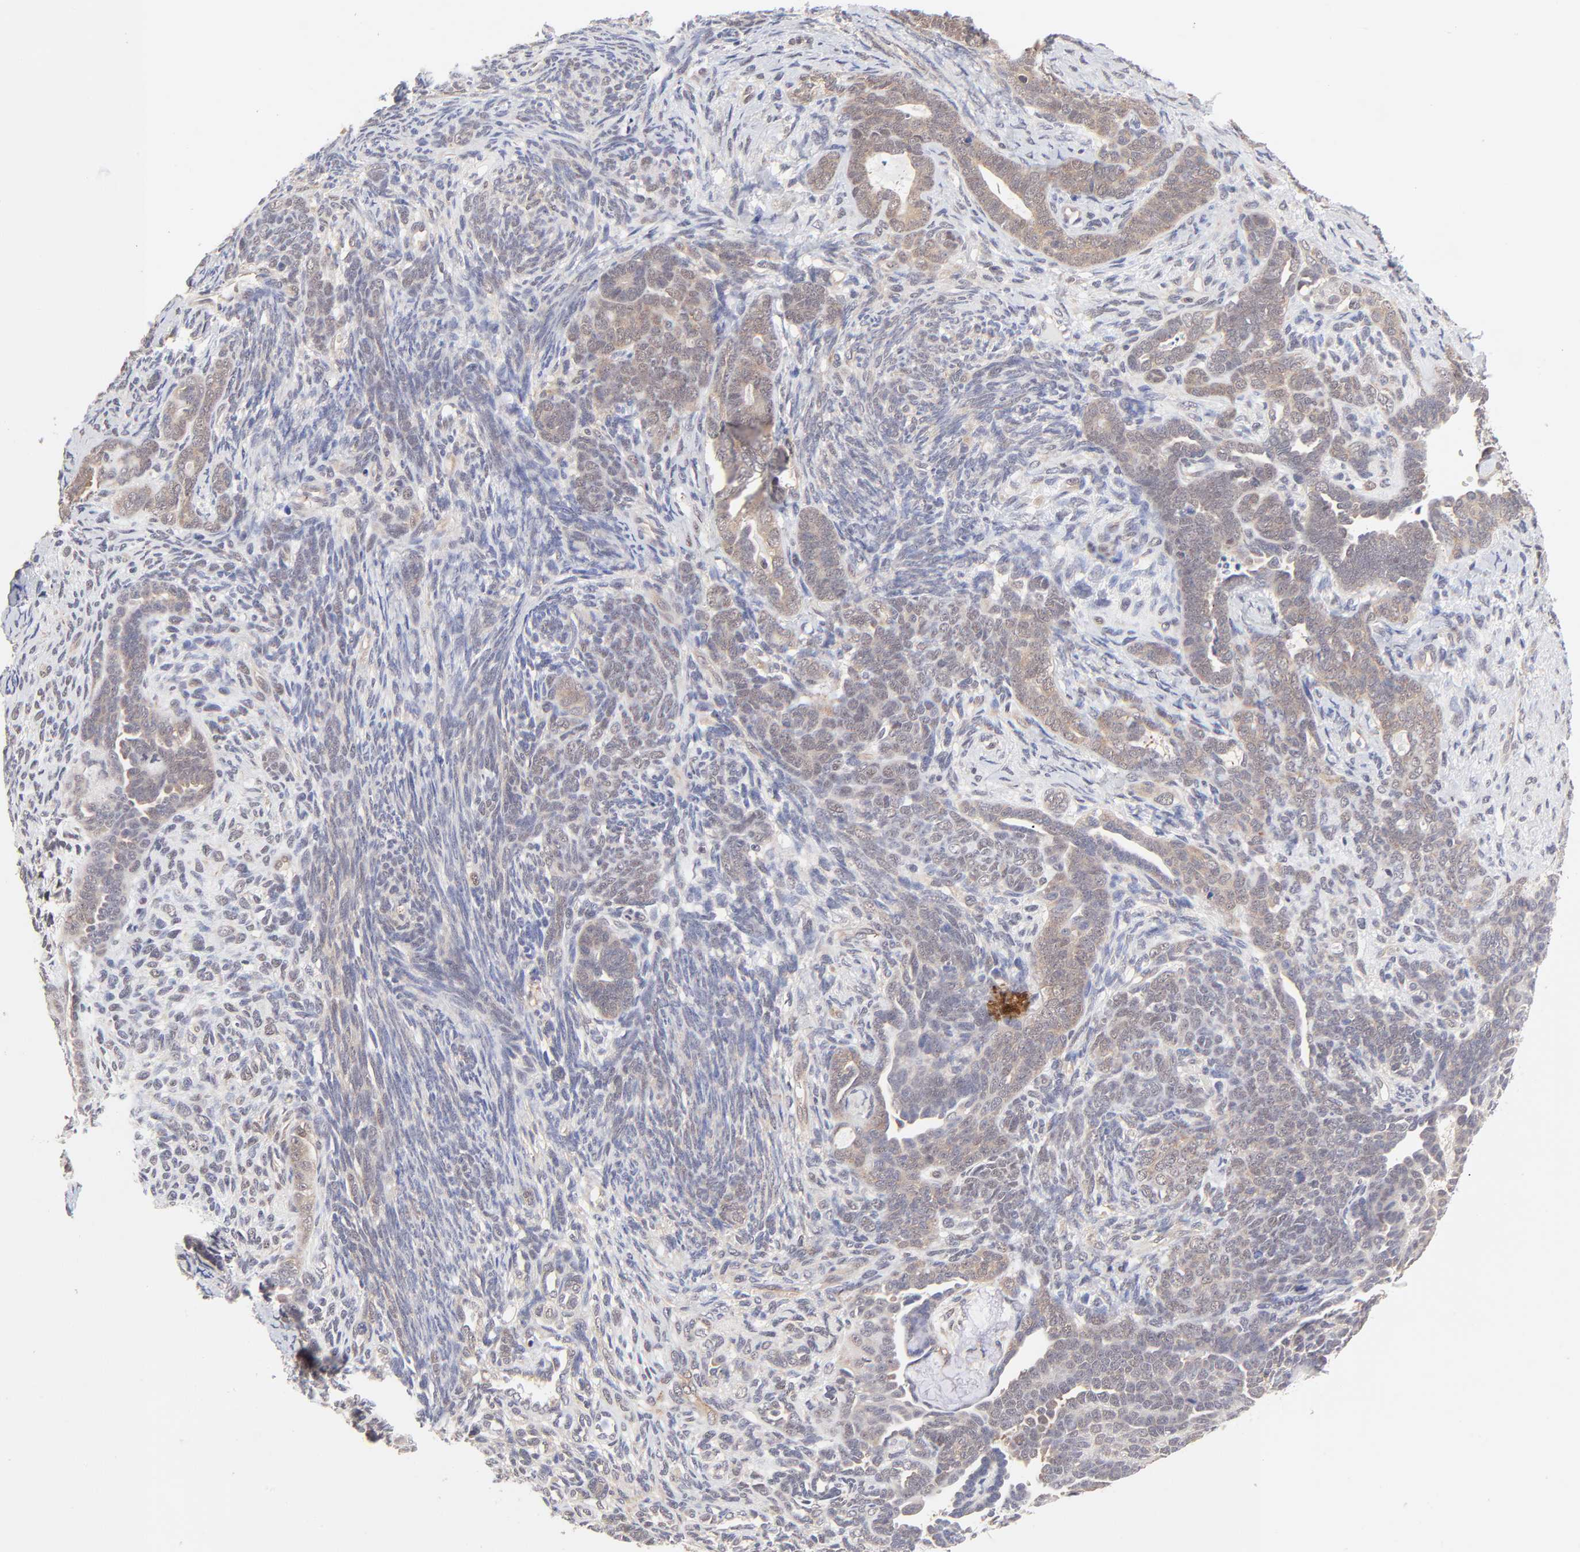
{"staining": {"intensity": "weak", "quantity": "25%-75%", "location": "cytoplasmic/membranous"}, "tissue": "endometrial cancer", "cell_type": "Tumor cells", "image_type": "cancer", "snomed": [{"axis": "morphology", "description": "Neoplasm, malignant, NOS"}, {"axis": "topography", "description": "Endometrium"}], "caption": "High-power microscopy captured an IHC image of endometrial neoplasm (malignant), revealing weak cytoplasmic/membranous staining in approximately 25%-75% of tumor cells.", "gene": "PSMC4", "patient": {"sex": "female", "age": 74}}